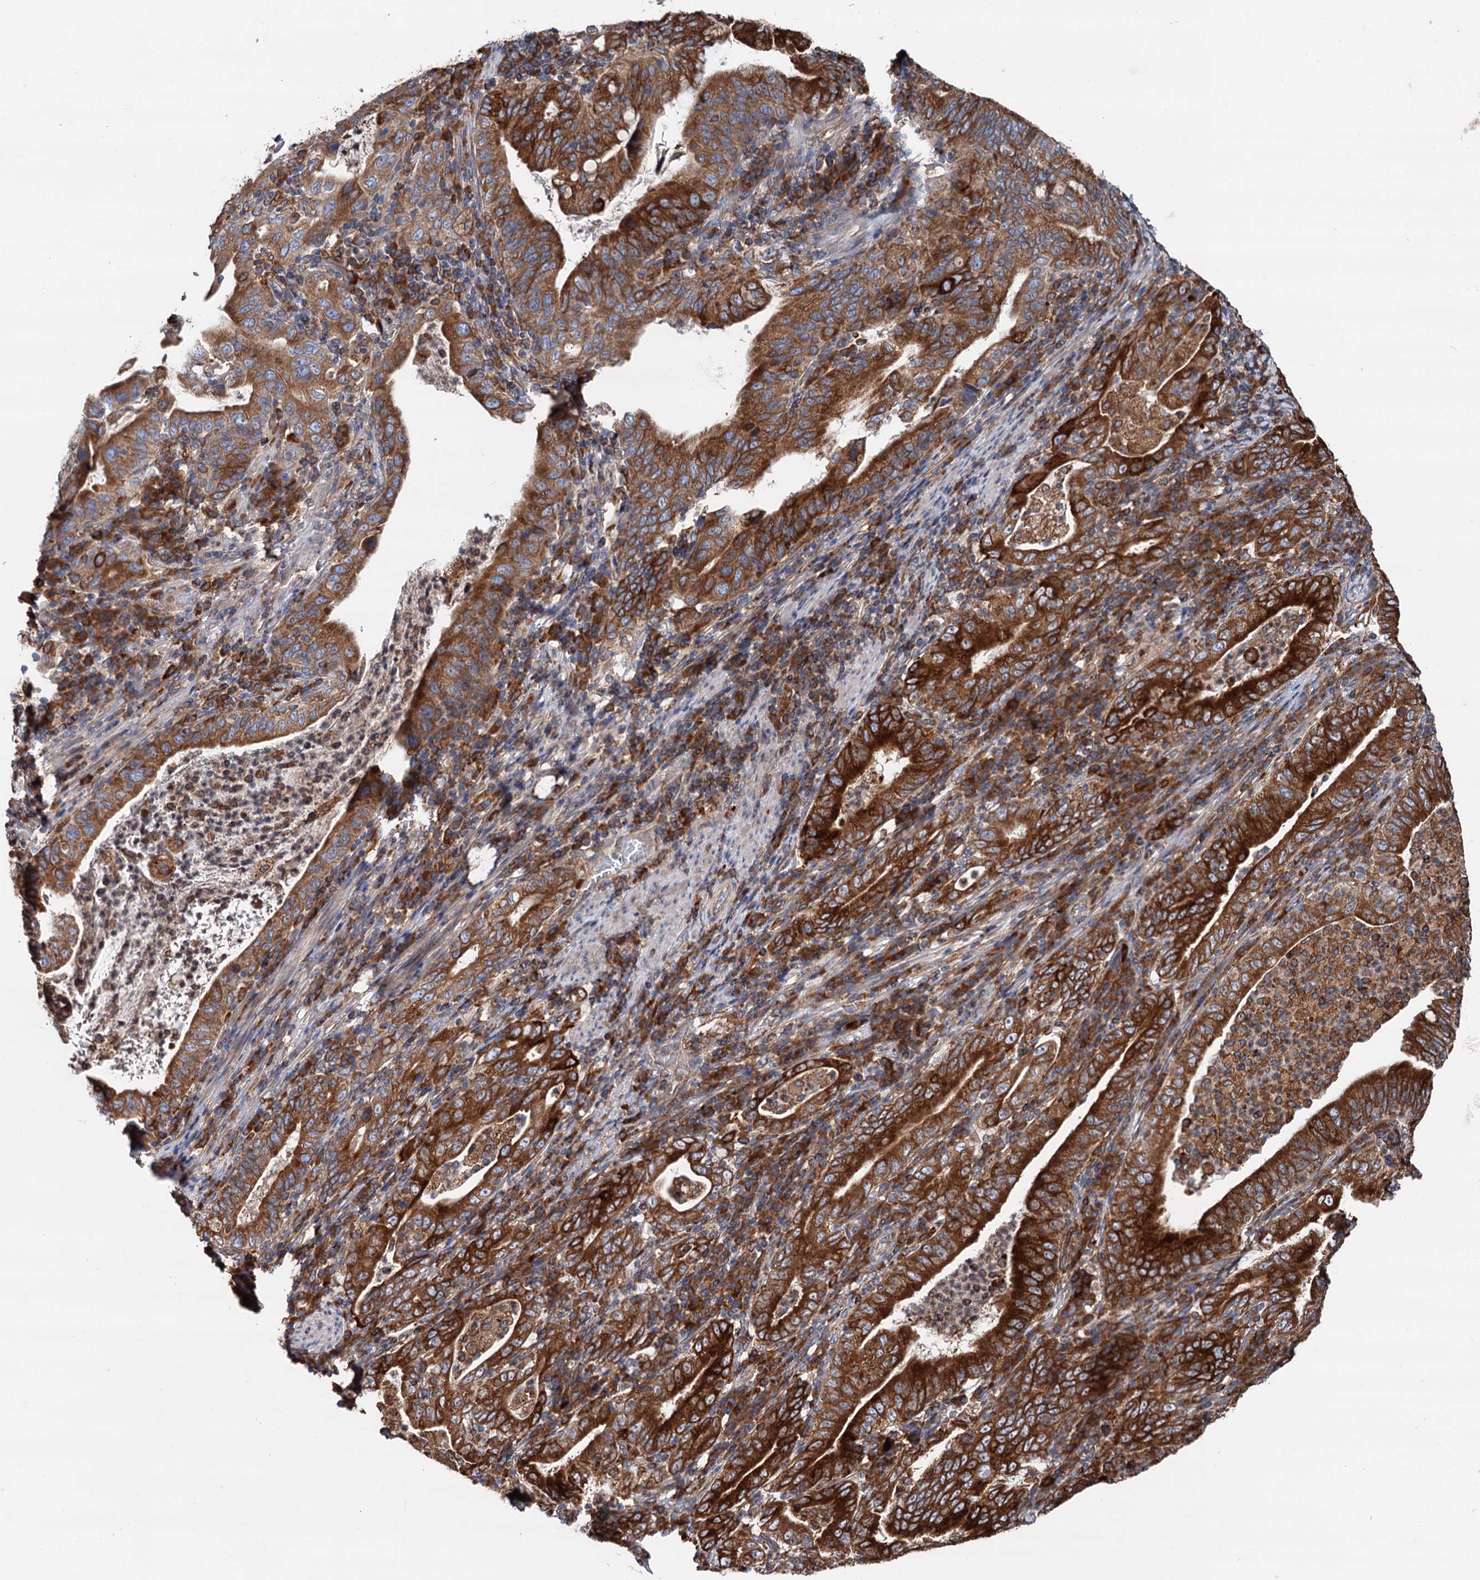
{"staining": {"intensity": "strong", "quantity": ">75%", "location": "cytoplasmic/membranous"}, "tissue": "stomach cancer", "cell_type": "Tumor cells", "image_type": "cancer", "snomed": [{"axis": "morphology", "description": "Normal tissue, NOS"}, {"axis": "morphology", "description": "Adenocarcinoma, NOS"}, {"axis": "topography", "description": "Esophagus"}, {"axis": "topography", "description": "Stomach, upper"}, {"axis": "topography", "description": "Peripheral nerve tissue"}], "caption": "This micrograph demonstrates immunohistochemistry (IHC) staining of adenocarcinoma (stomach), with high strong cytoplasmic/membranous staining in approximately >75% of tumor cells.", "gene": "ERP29", "patient": {"sex": "male", "age": 62}}